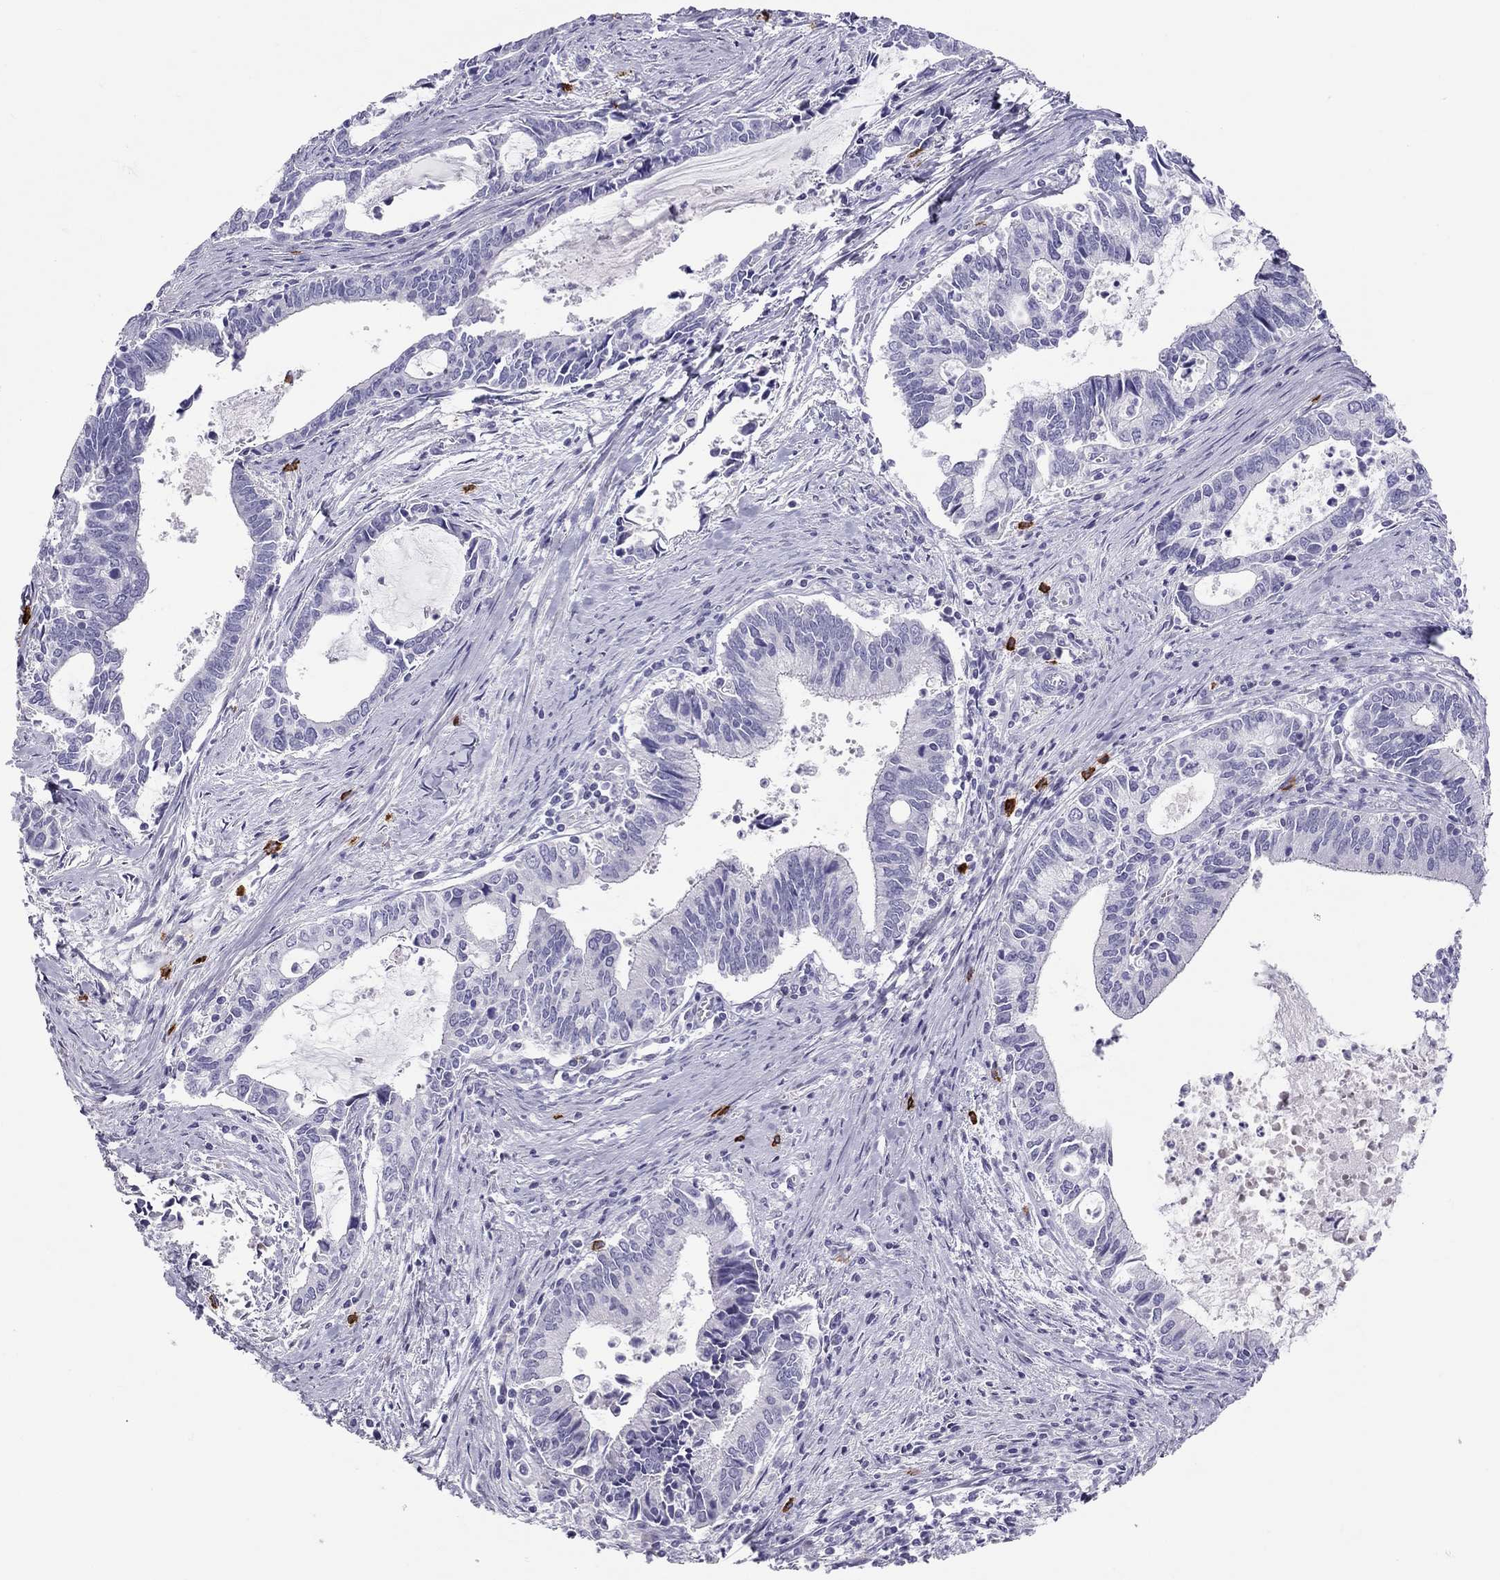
{"staining": {"intensity": "negative", "quantity": "none", "location": "none"}, "tissue": "cervical cancer", "cell_type": "Tumor cells", "image_type": "cancer", "snomed": [{"axis": "morphology", "description": "Adenocarcinoma, NOS"}, {"axis": "topography", "description": "Cervix"}], "caption": "IHC photomicrograph of neoplastic tissue: cervical cancer stained with DAB (3,3'-diaminobenzidine) demonstrates no significant protein expression in tumor cells.", "gene": "IL17REL", "patient": {"sex": "female", "age": 42}}